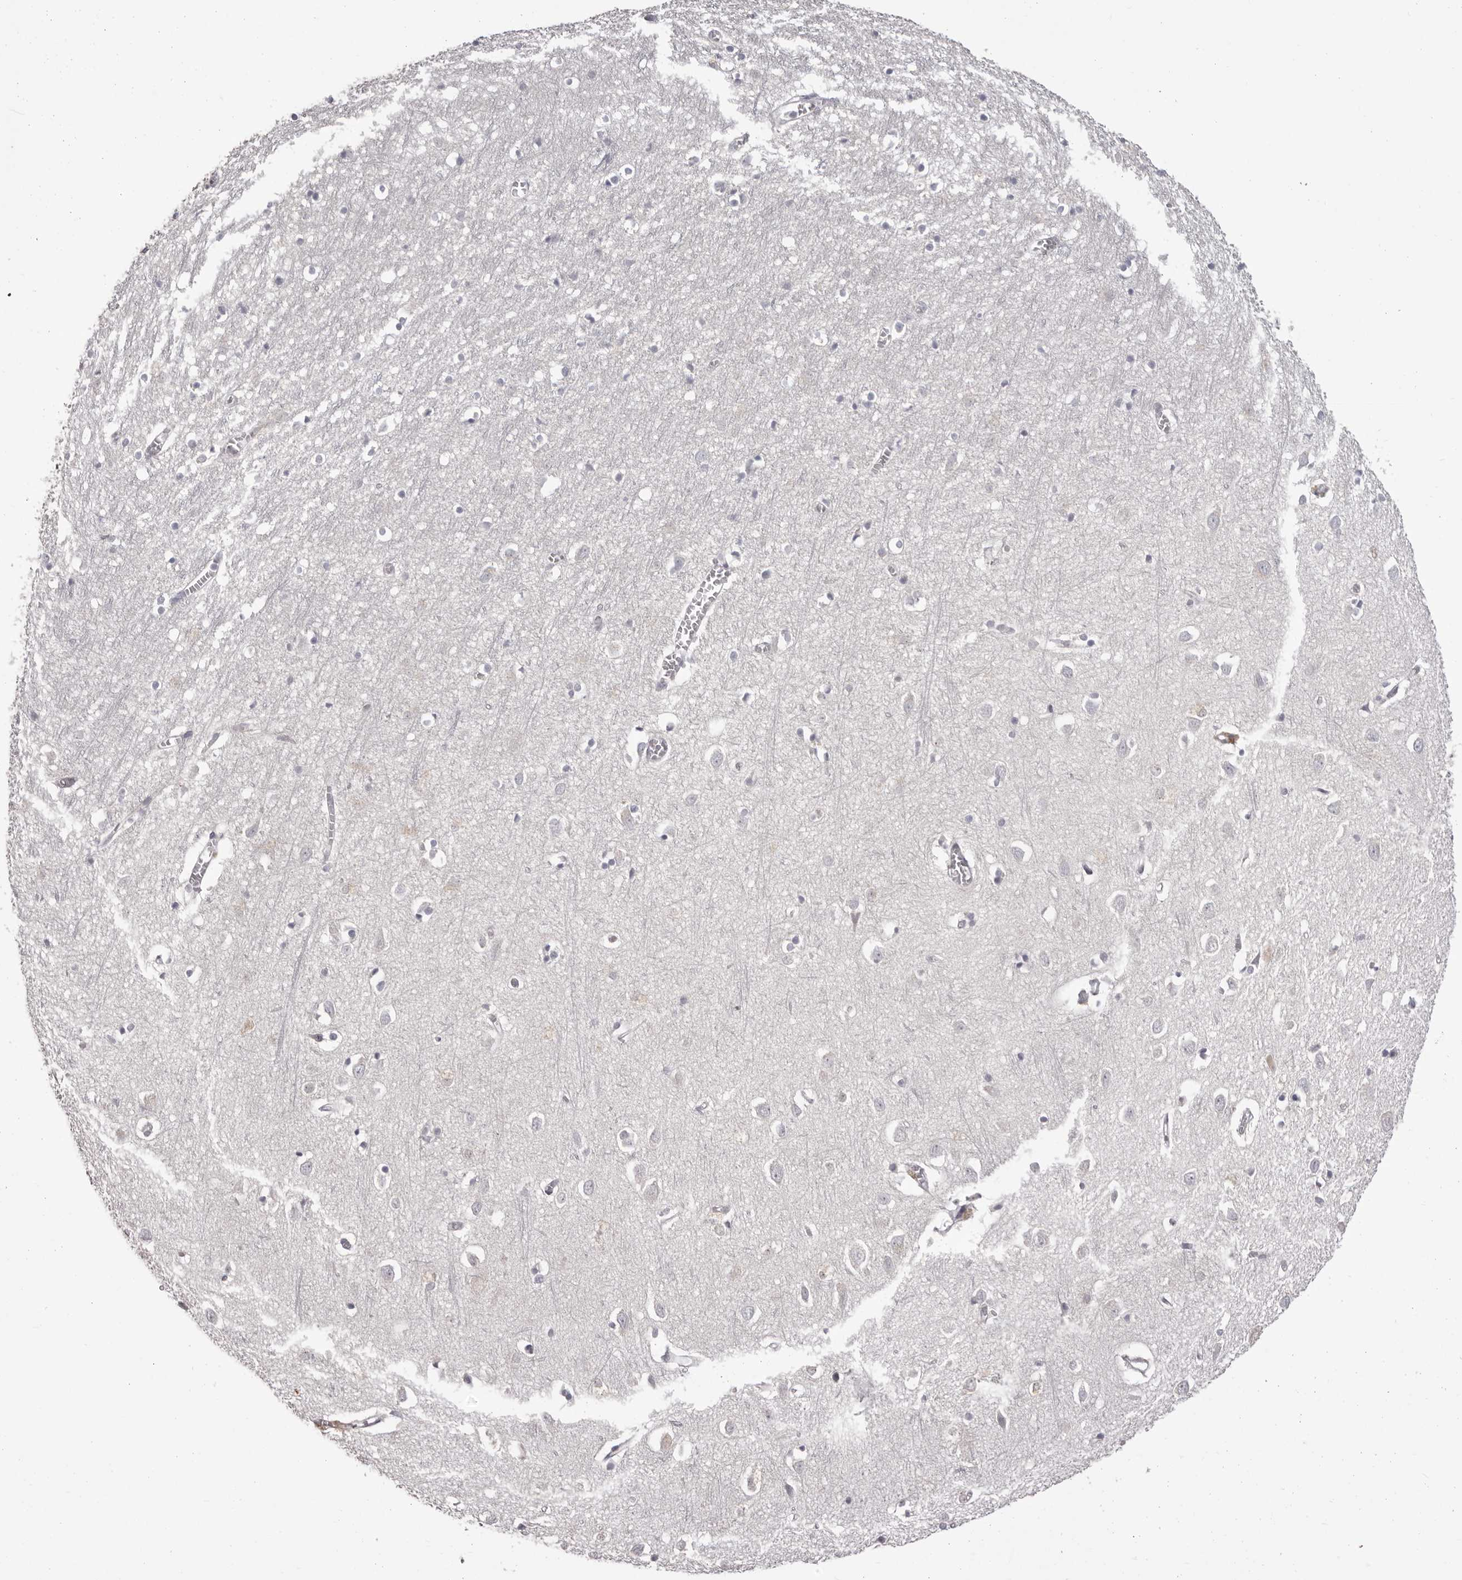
{"staining": {"intensity": "negative", "quantity": "none", "location": "none"}, "tissue": "cerebral cortex", "cell_type": "Endothelial cells", "image_type": "normal", "snomed": [{"axis": "morphology", "description": "Normal tissue, NOS"}, {"axis": "topography", "description": "Cerebral cortex"}], "caption": "High magnification brightfield microscopy of unremarkable cerebral cortex stained with DAB (3,3'-diaminobenzidine) (brown) and counterstained with hematoxylin (blue): endothelial cells show no significant expression.", "gene": "OTUD3", "patient": {"sex": "female", "age": 64}}